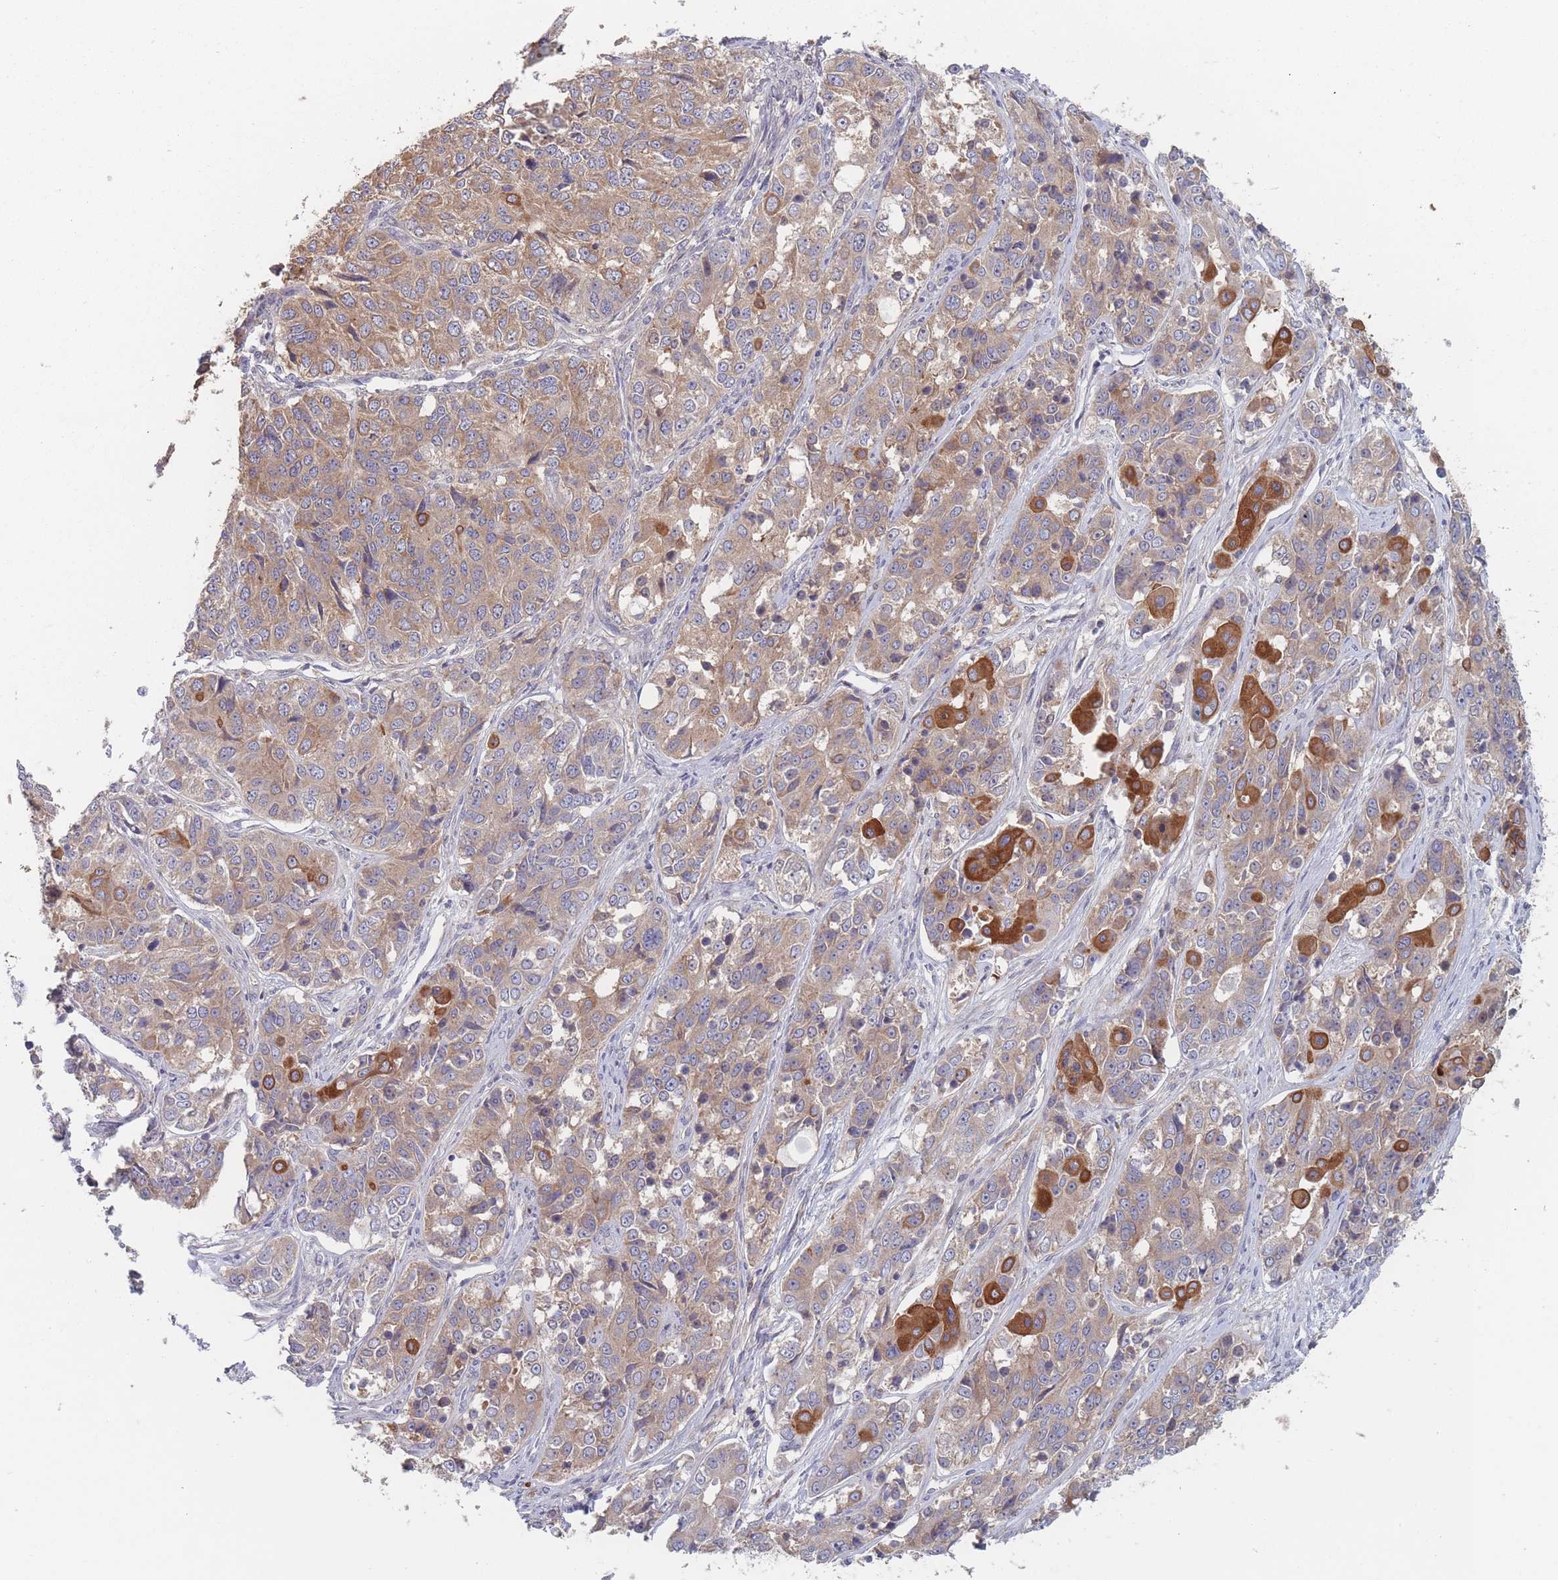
{"staining": {"intensity": "moderate", "quantity": ">75%", "location": "cytoplasmic/membranous"}, "tissue": "ovarian cancer", "cell_type": "Tumor cells", "image_type": "cancer", "snomed": [{"axis": "morphology", "description": "Carcinoma, endometroid"}, {"axis": "topography", "description": "Ovary"}], "caption": "Tumor cells show medium levels of moderate cytoplasmic/membranous staining in approximately >75% of cells in endometroid carcinoma (ovarian).", "gene": "EFCC1", "patient": {"sex": "female", "age": 51}}